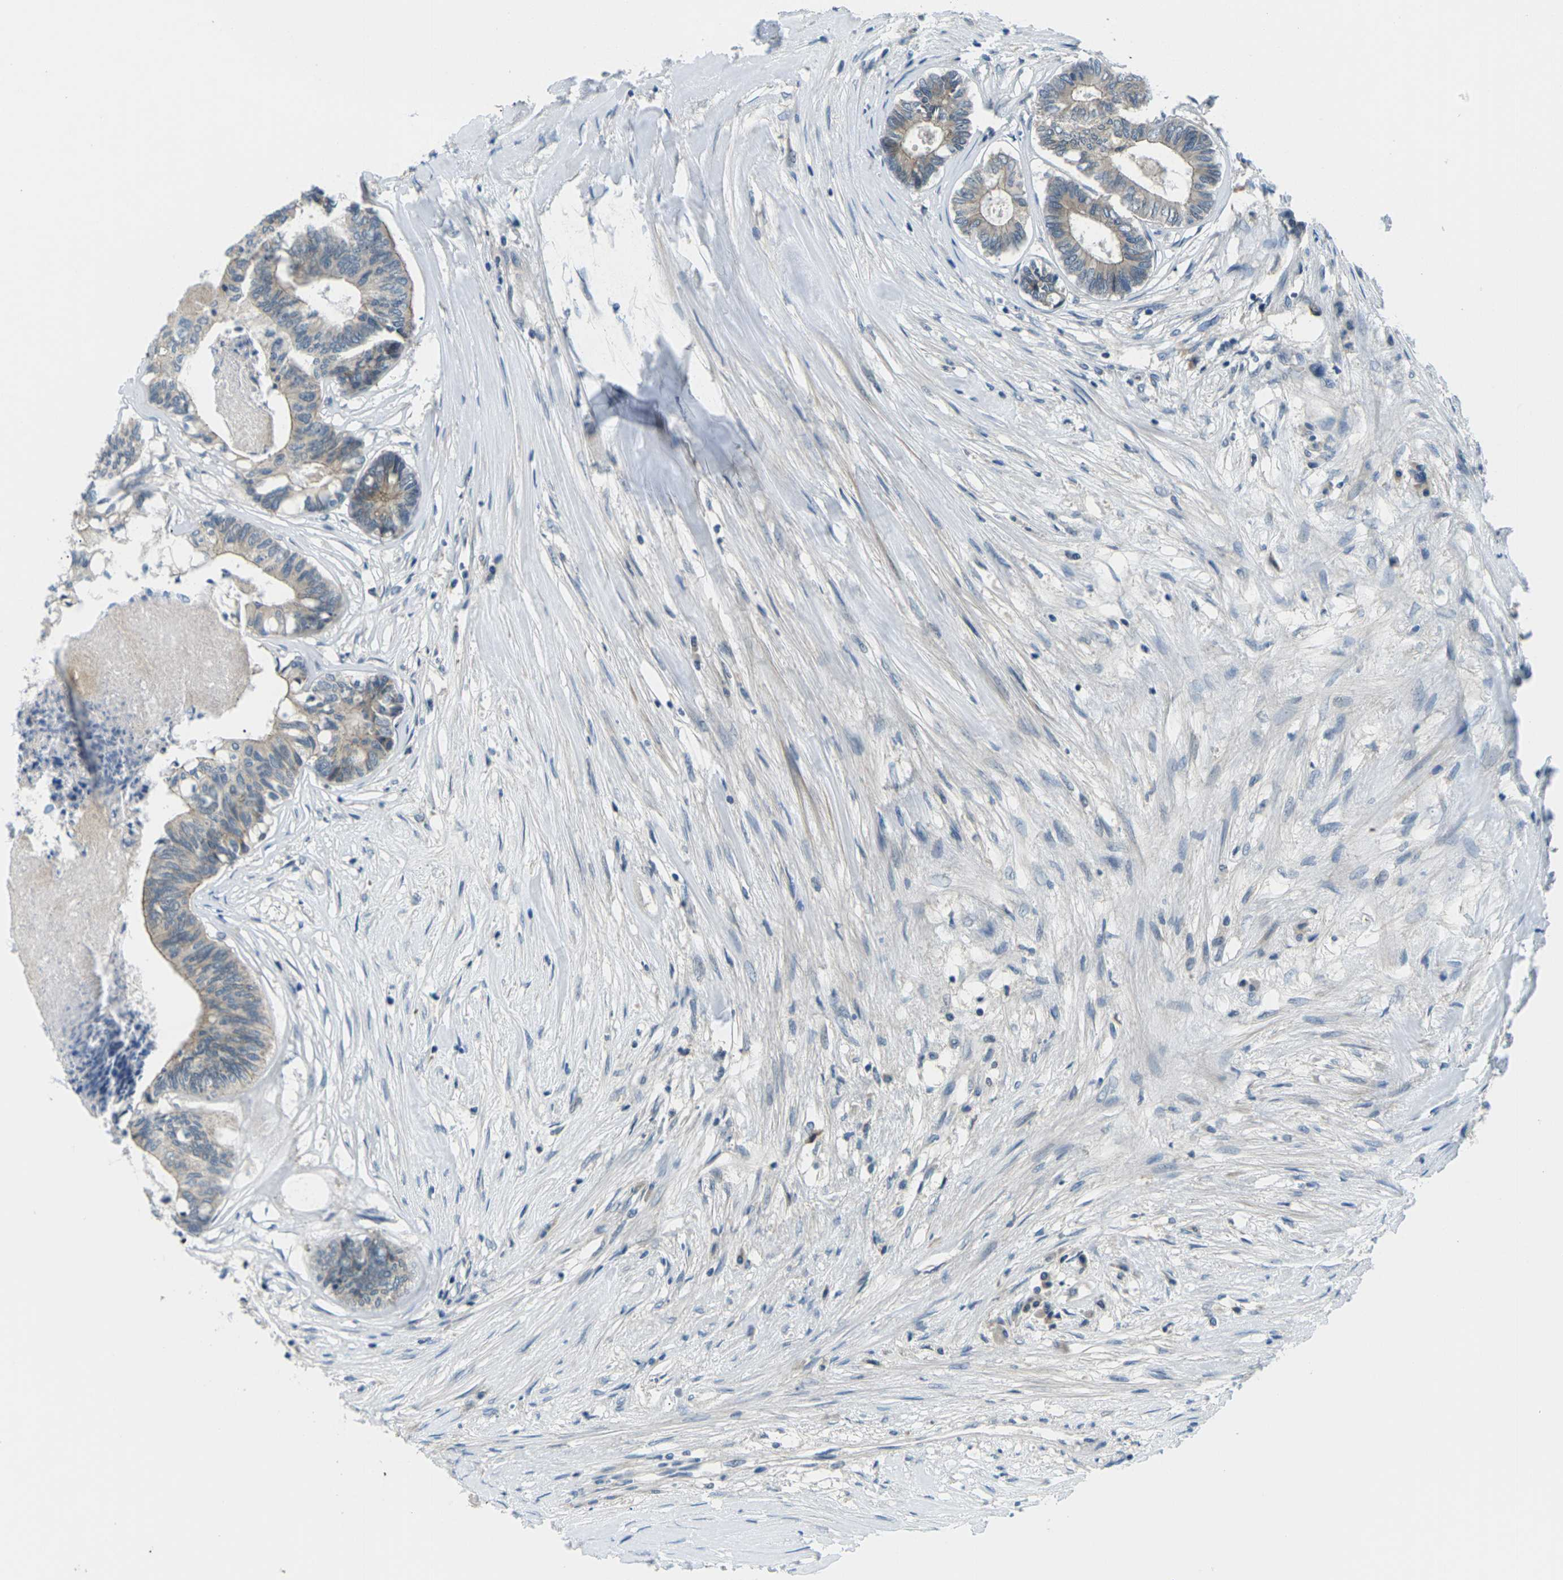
{"staining": {"intensity": "weak", "quantity": "25%-75%", "location": "cytoplasmic/membranous"}, "tissue": "colorectal cancer", "cell_type": "Tumor cells", "image_type": "cancer", "snomed": [{"axis": "morphology", "description": "Adenocarcinoma, NOS"}, {"axis": "topography", "description": "Rectum"}], "caption": "A low amount of weak cytoplasmic/membranous staining is seen in approximately 25%-75% of tumor cells in colorectal cancer (adenocarcinoma) tissue.", "gene": "CTNND1", "patient": {"sex": "male", "age": 63}}